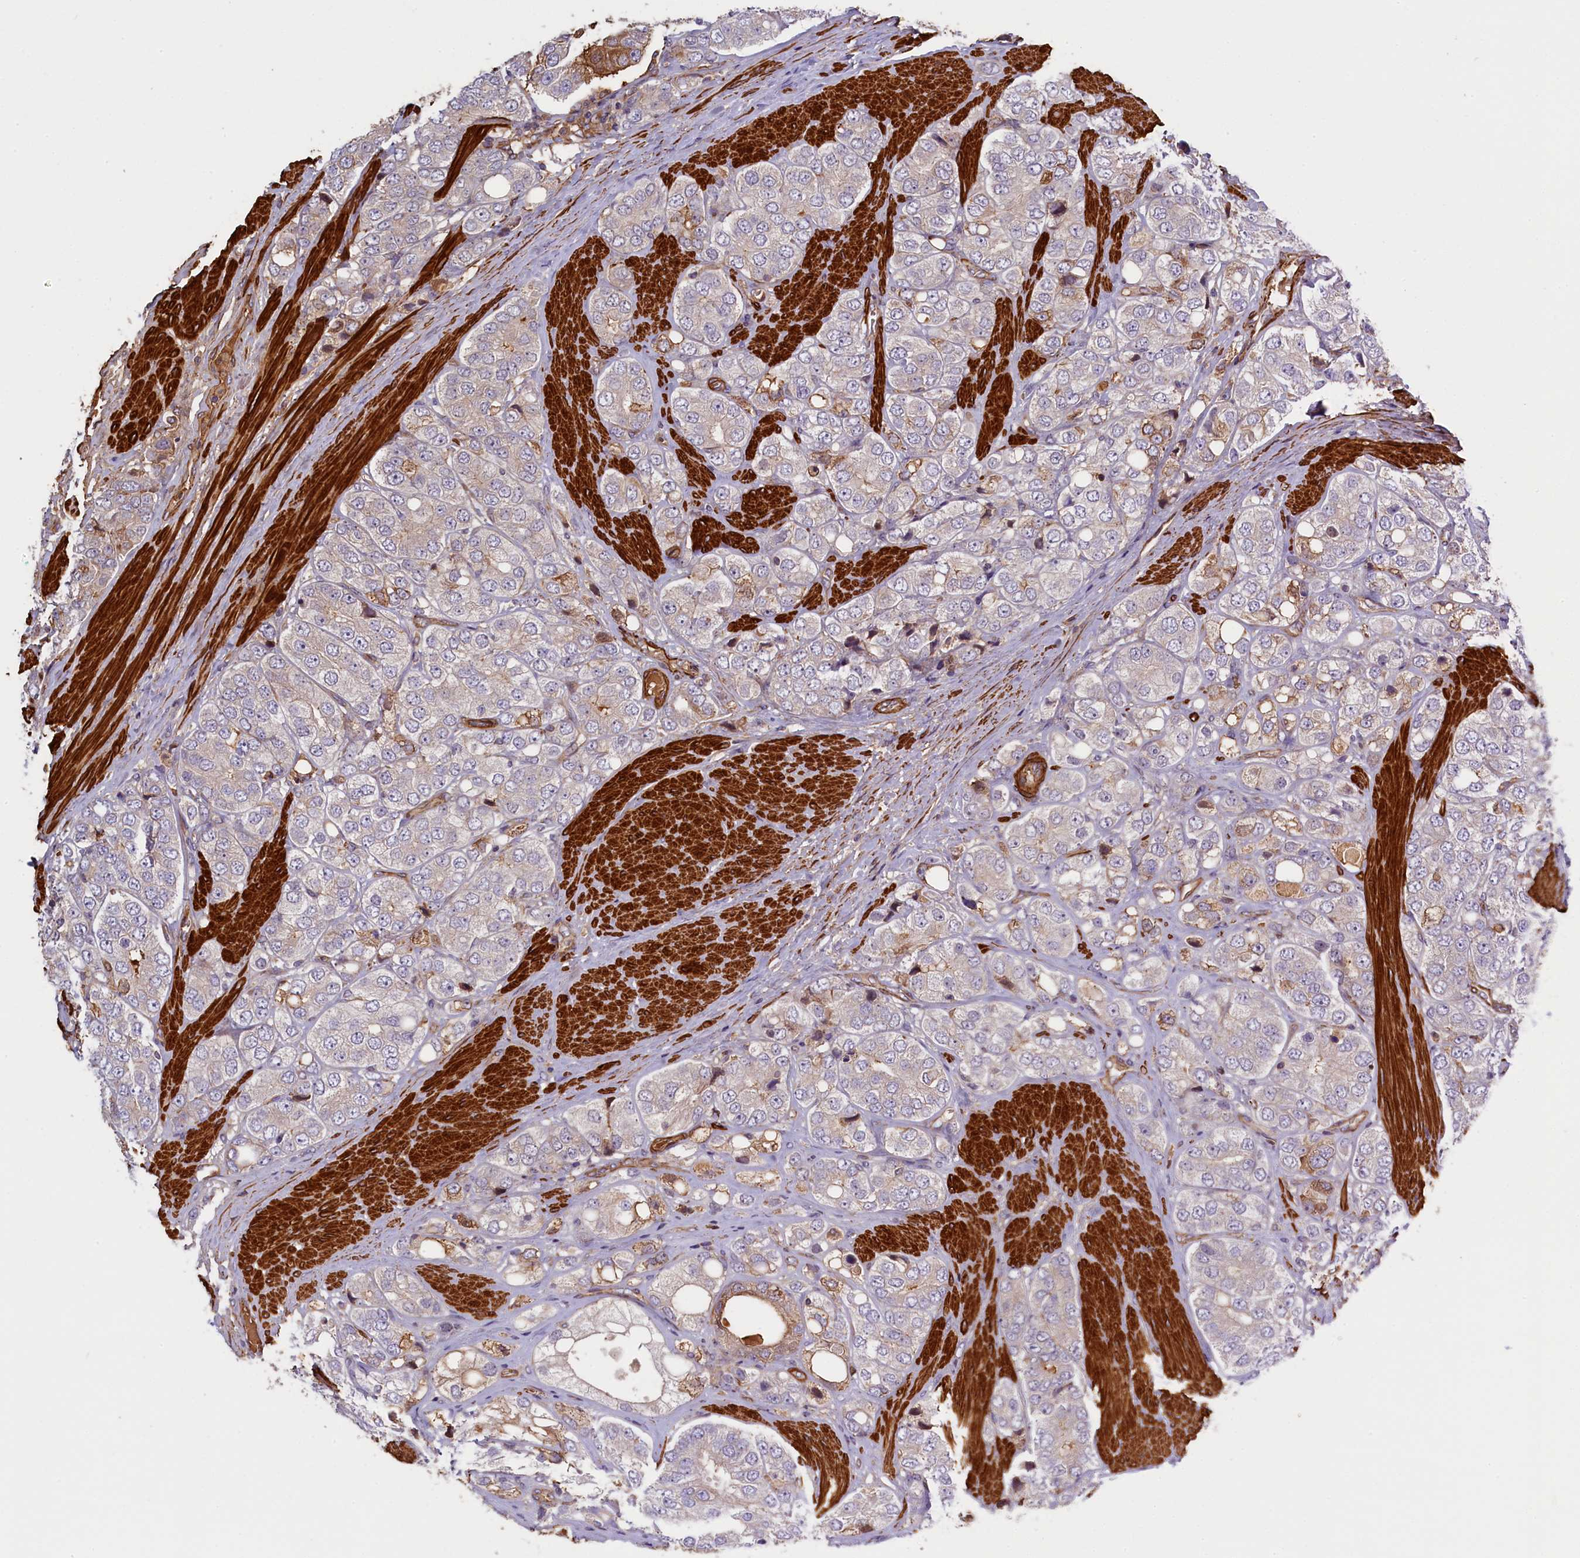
{"staining": {"intensity": "negative", "quantity": "none", "location": "none"}, "tissue": "prostate cancer", "cell_type": "Tumor cells", "image_type": "cancer", "snomed": [{"axis": "morphology", "description": "Adenocarcinoma, High grade"}, {"axis": "topography", "description": "Prostate"}], "caption": "High power microscopy micrograph of an immunohistochemistry histopathology image of high-grade adenocarcinoma (prostate), revealing no significant positivity in tumor cells. Brightfield microscopy of immunohistochemistry stained with DAB (brown) and hematoxylin (blue), captured at high magnification.", "gene": "FUZ", "patient": {"sex": "male", "age": 50}}